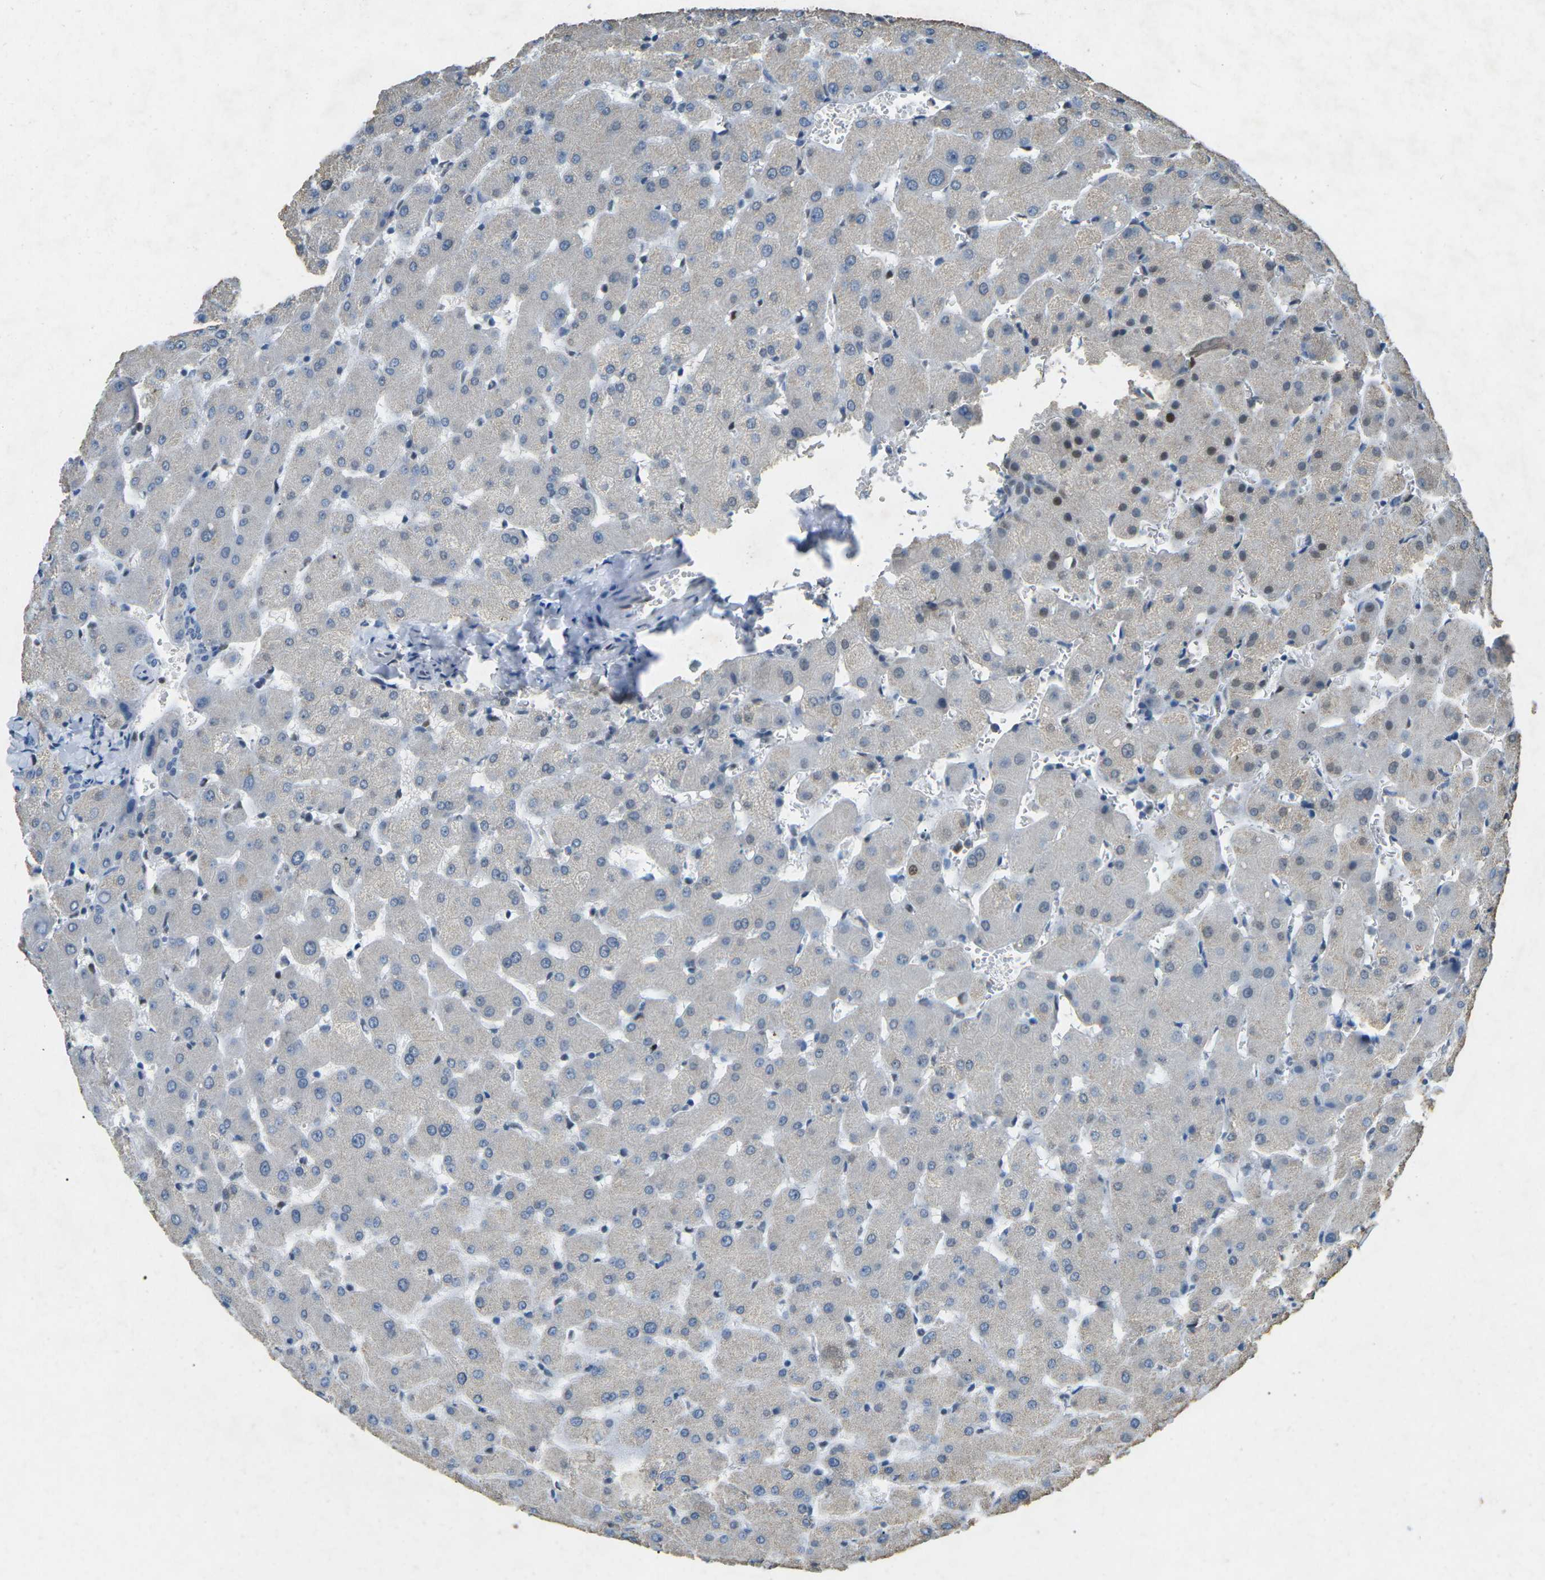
{"staining": {"intensity": "negative", "quantity": "none", "location": "none"}, "tissue": "liver", "cell_type": "Cholangiocytes", "image_type": "normal", "snomed": [{"axis": "morphology", "description": "Normal tissue, NOS"}, {"axis": "topography", "description": "Liver"}], "caption": "This image is of normal liver stained with immunohistochemistry to label a protein in brown with the nuclei are counter-stained blue. There is no expression in cholangiocytes.", "gene": "RB1", "patient": {"sex": "female", "age": 63}}